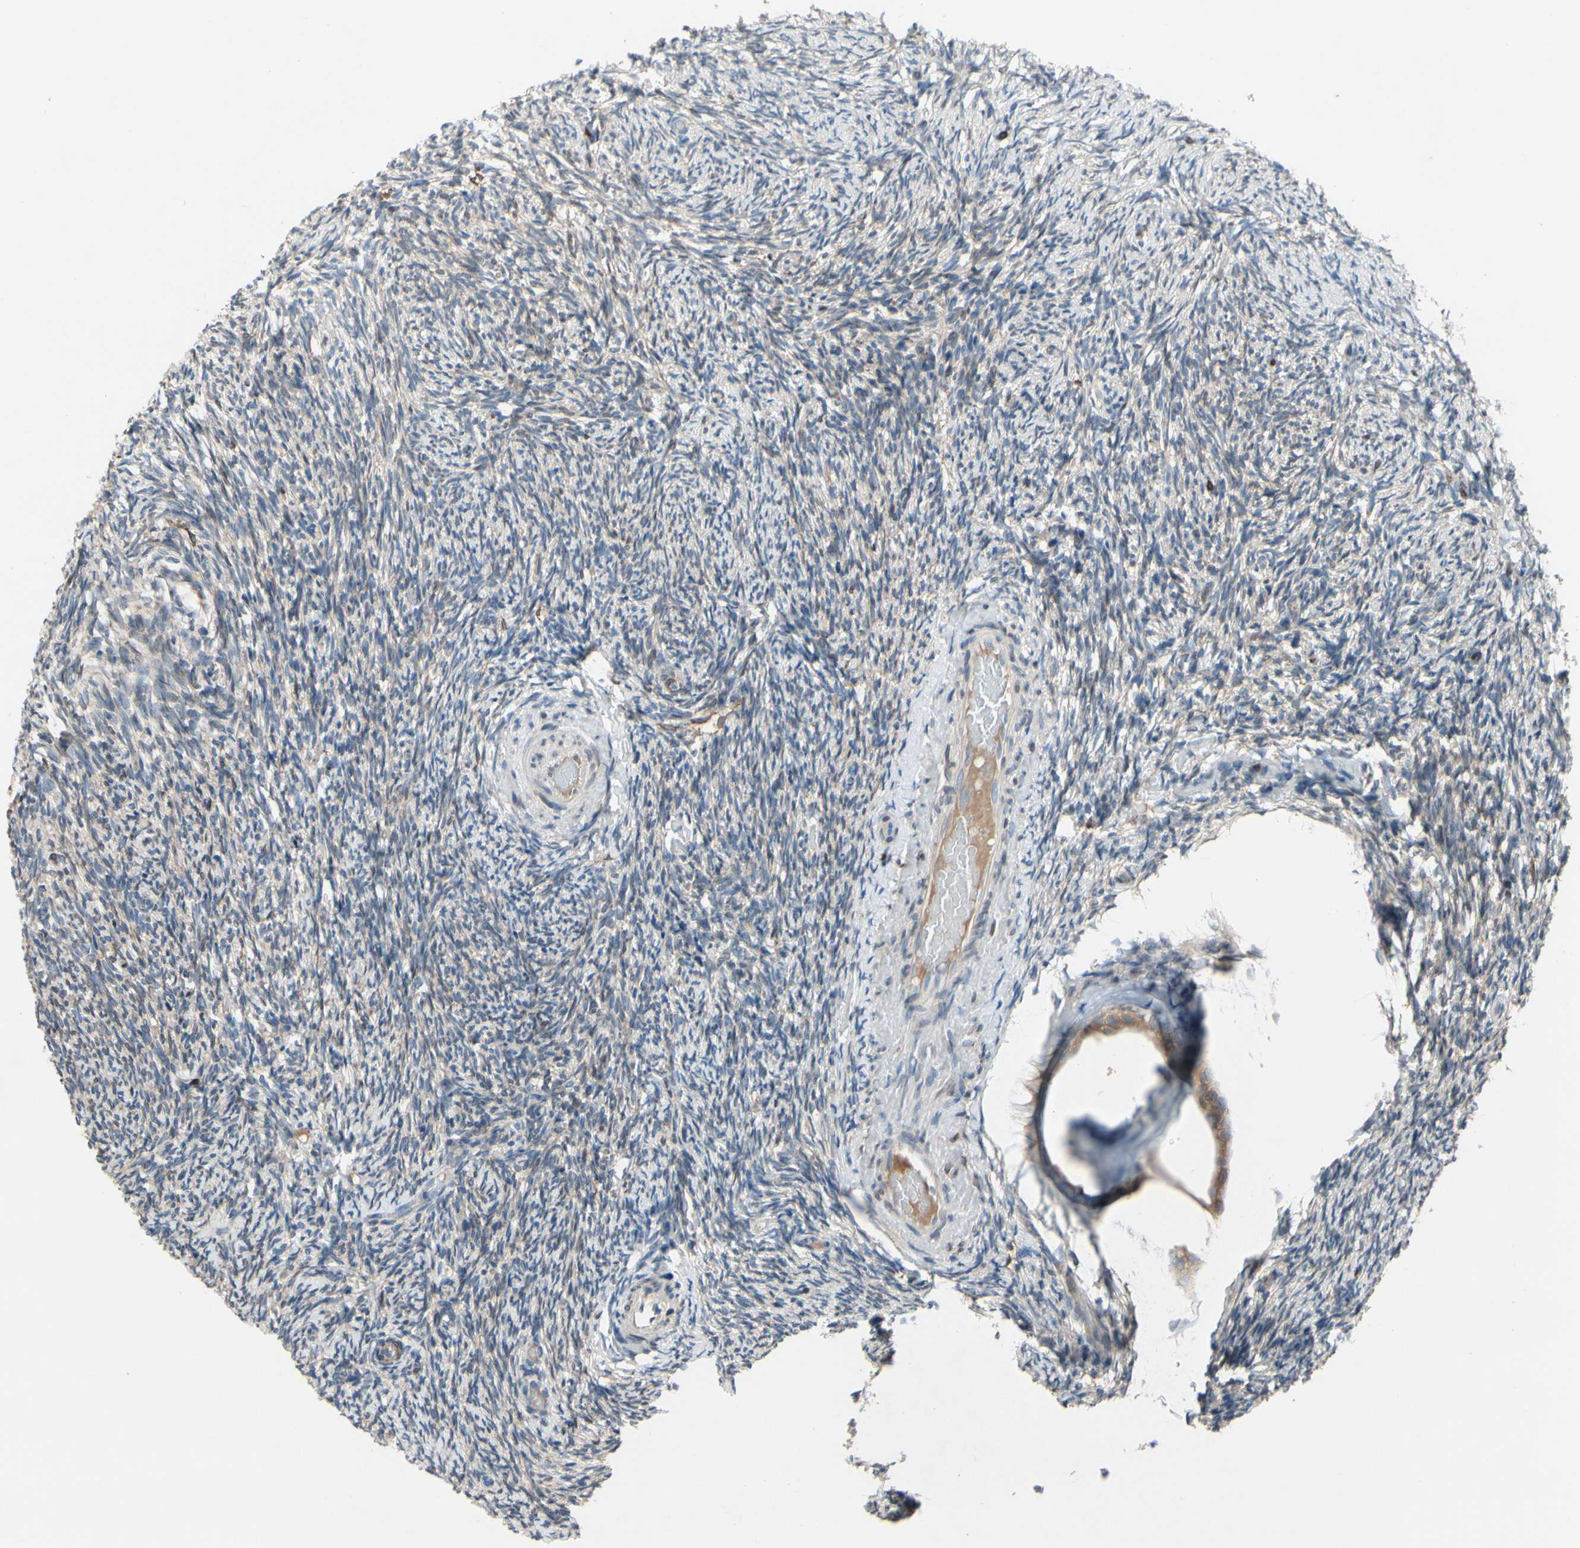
{"staining": {"intensity": "weak", "quantity": "25%-75%", "location": "cytoplasmic/membranous"}, "tissue": "ovary", "cell_type": "Ovarian stroma cells", "image_type": "normal", "snomed": [{"axis": "morphology", "description": "Normal tissue, NOS"}, {"axis": "topography", "description": "Ovary"}], "caption": "Immunohistochemical staining of unremarkable ovary displays 25%-75% levels of weak cytoplasmic/membranous protein expression in about 25%-75% of ovarian stroma cells.", "gene": "PRXL2A", "patient": {"sex": "female", "age": 60}}